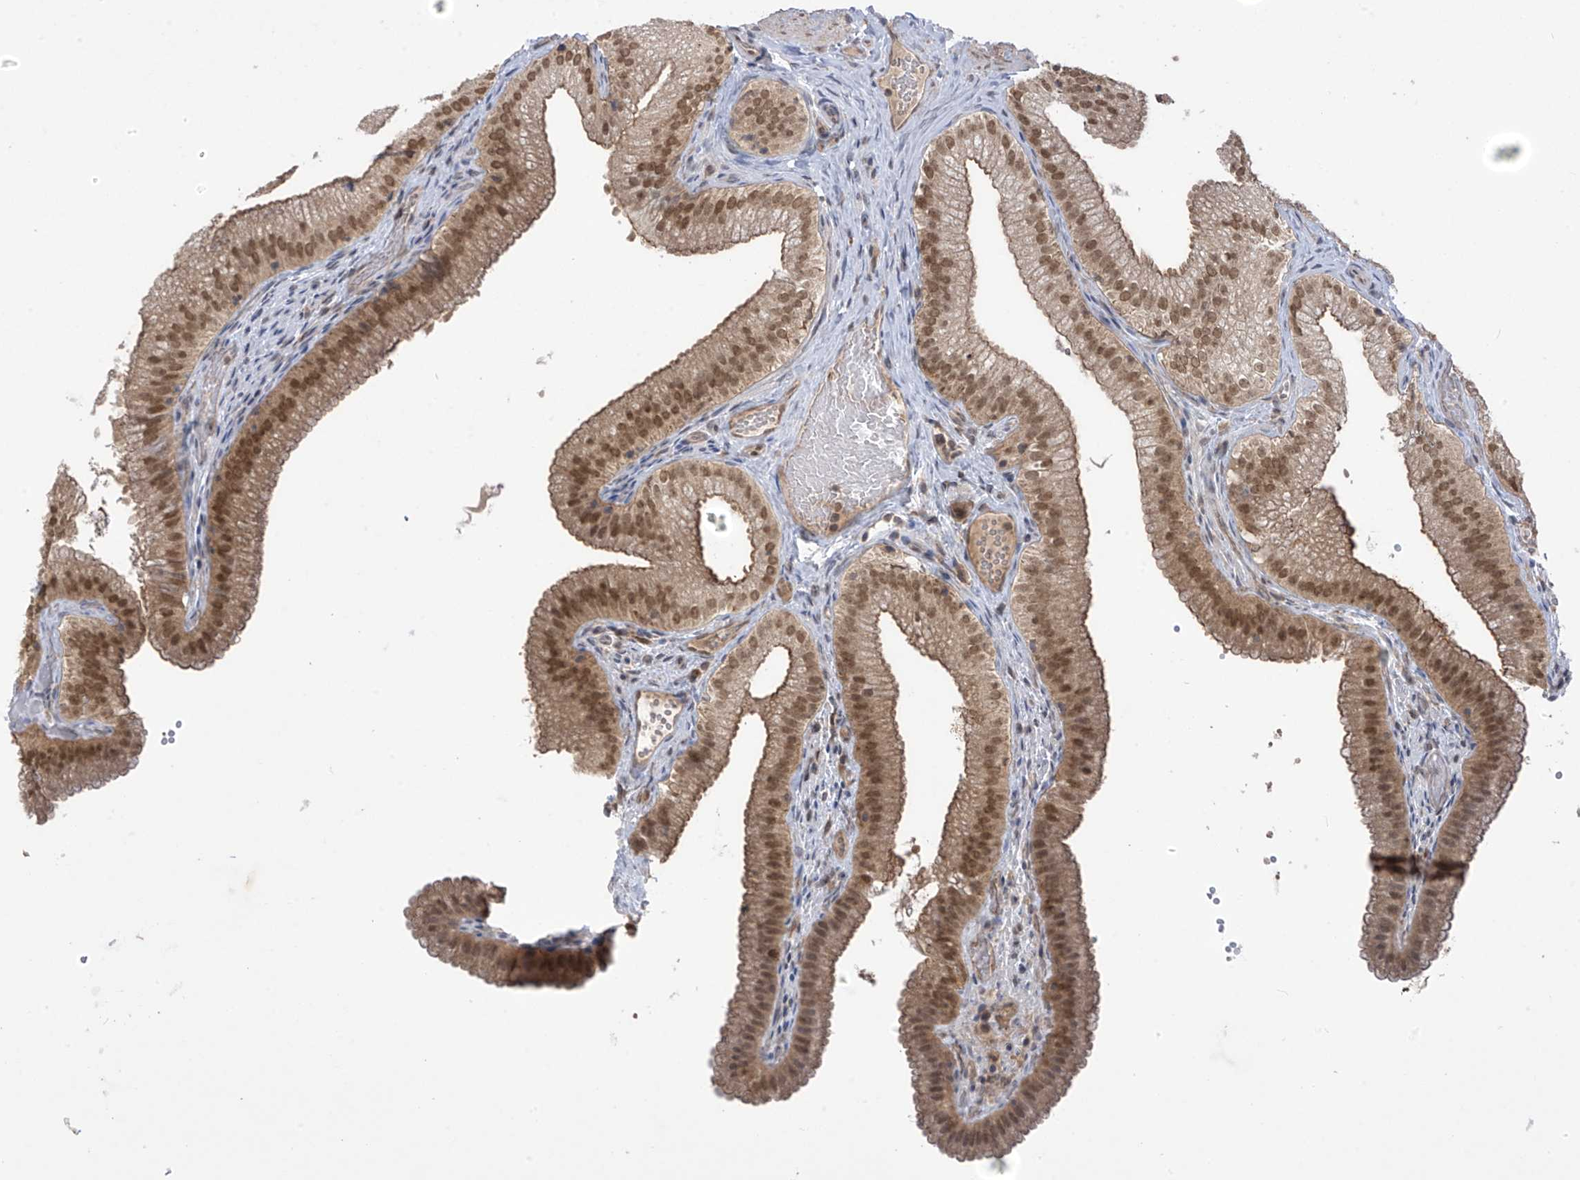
{"staining": {"intensity": "moderate", "quantity": ">75%", "location": "cytoplasmic/membranous,nuclear"}, "tissue": "gallbladder", "cell_type": "Glandular cells", "image_type": "normal", "snomed": [{"axis": "morphology", "description": "Normal tissue, NOS"}, {"axis": "topography", "description": "Gallbladder"}], "caption": "Immunohistochemistry (DAB) staining of normal human gallbladder reveals moderate cytoplasmic/membranous,nuclear protein positivity in about >75% of glandular cells.", "gene": "LCOR", "patient": {"sex": "female", "age": 30}}